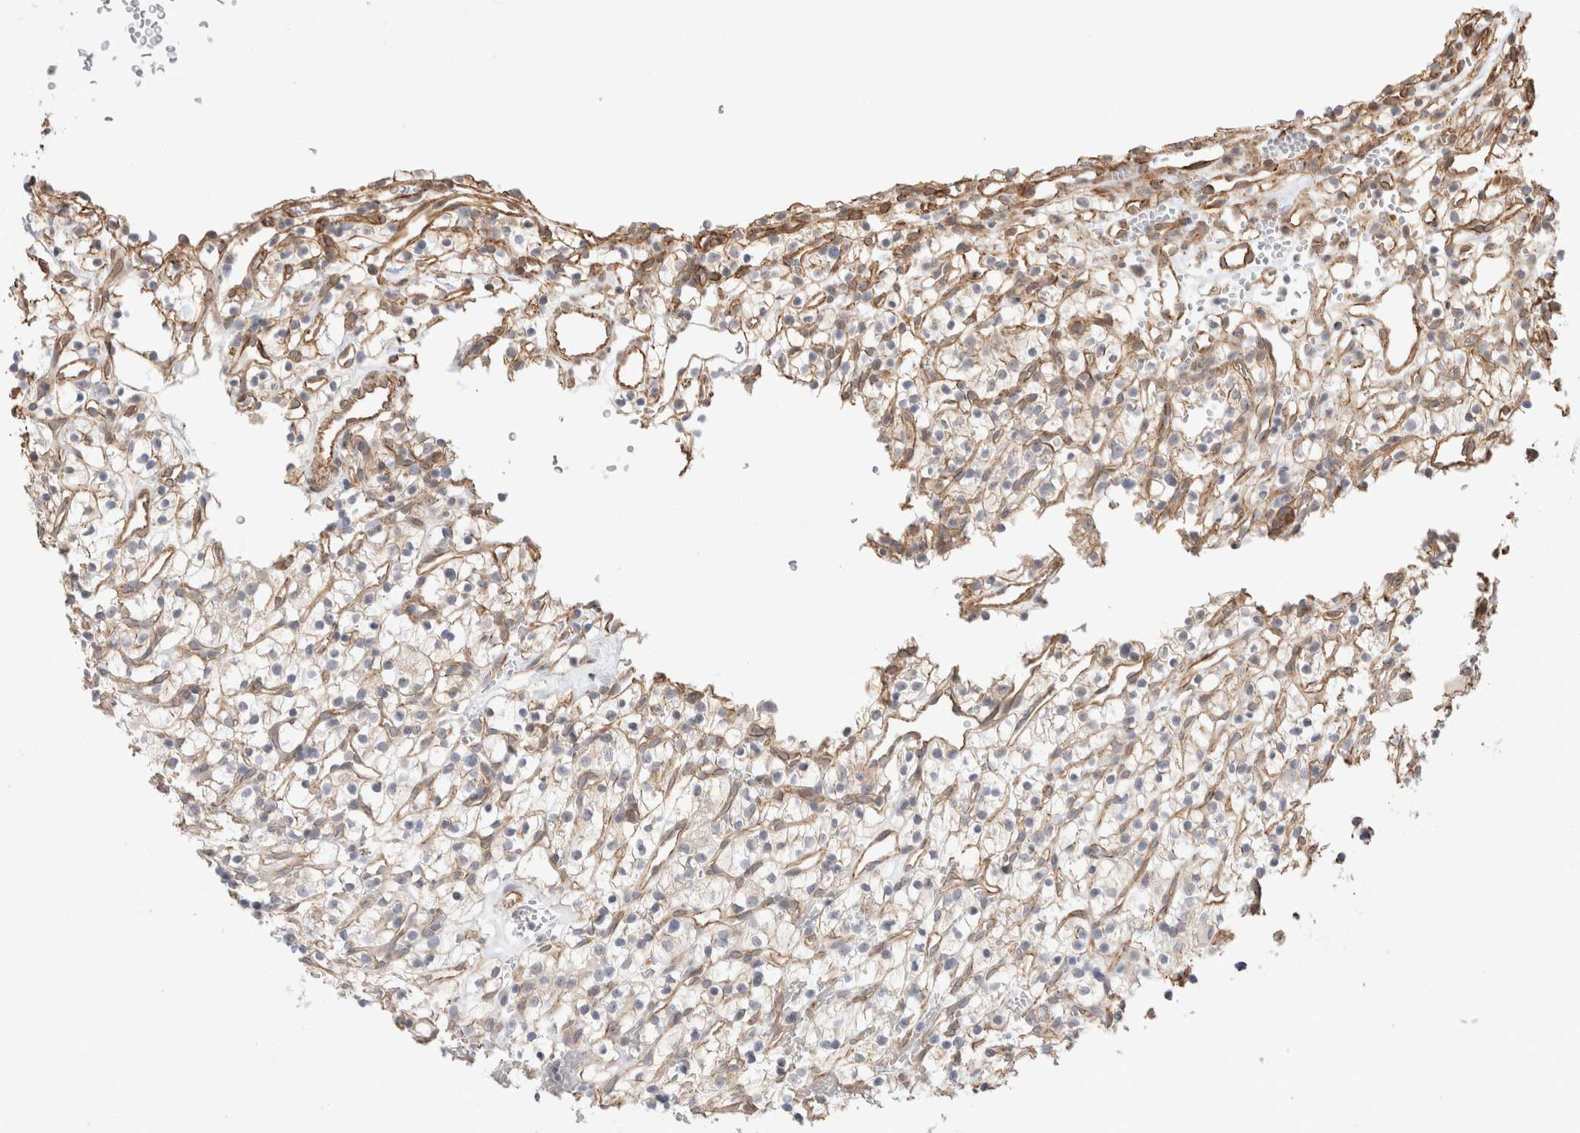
{"staining": {"intensity": "weak", "quantity": "<25%", "location": "cytoplasmic/membranous"}, "tissue": "renal cancer", "cell_type": "Tumor cells", "image_type": "cancer", "snomed": [{"axis": "morphology", "description": "Adenocarcinoma, NOS"}, {"axis": "topography", "description": "Kidney"}], "caption": "The immunohistochemistry (IHC) image has no significant staining in tumor cells of adenocarcinoma (renal) tissue.", "gene": "CAAP1", "patient": {"sex": "female", "age": 57}}